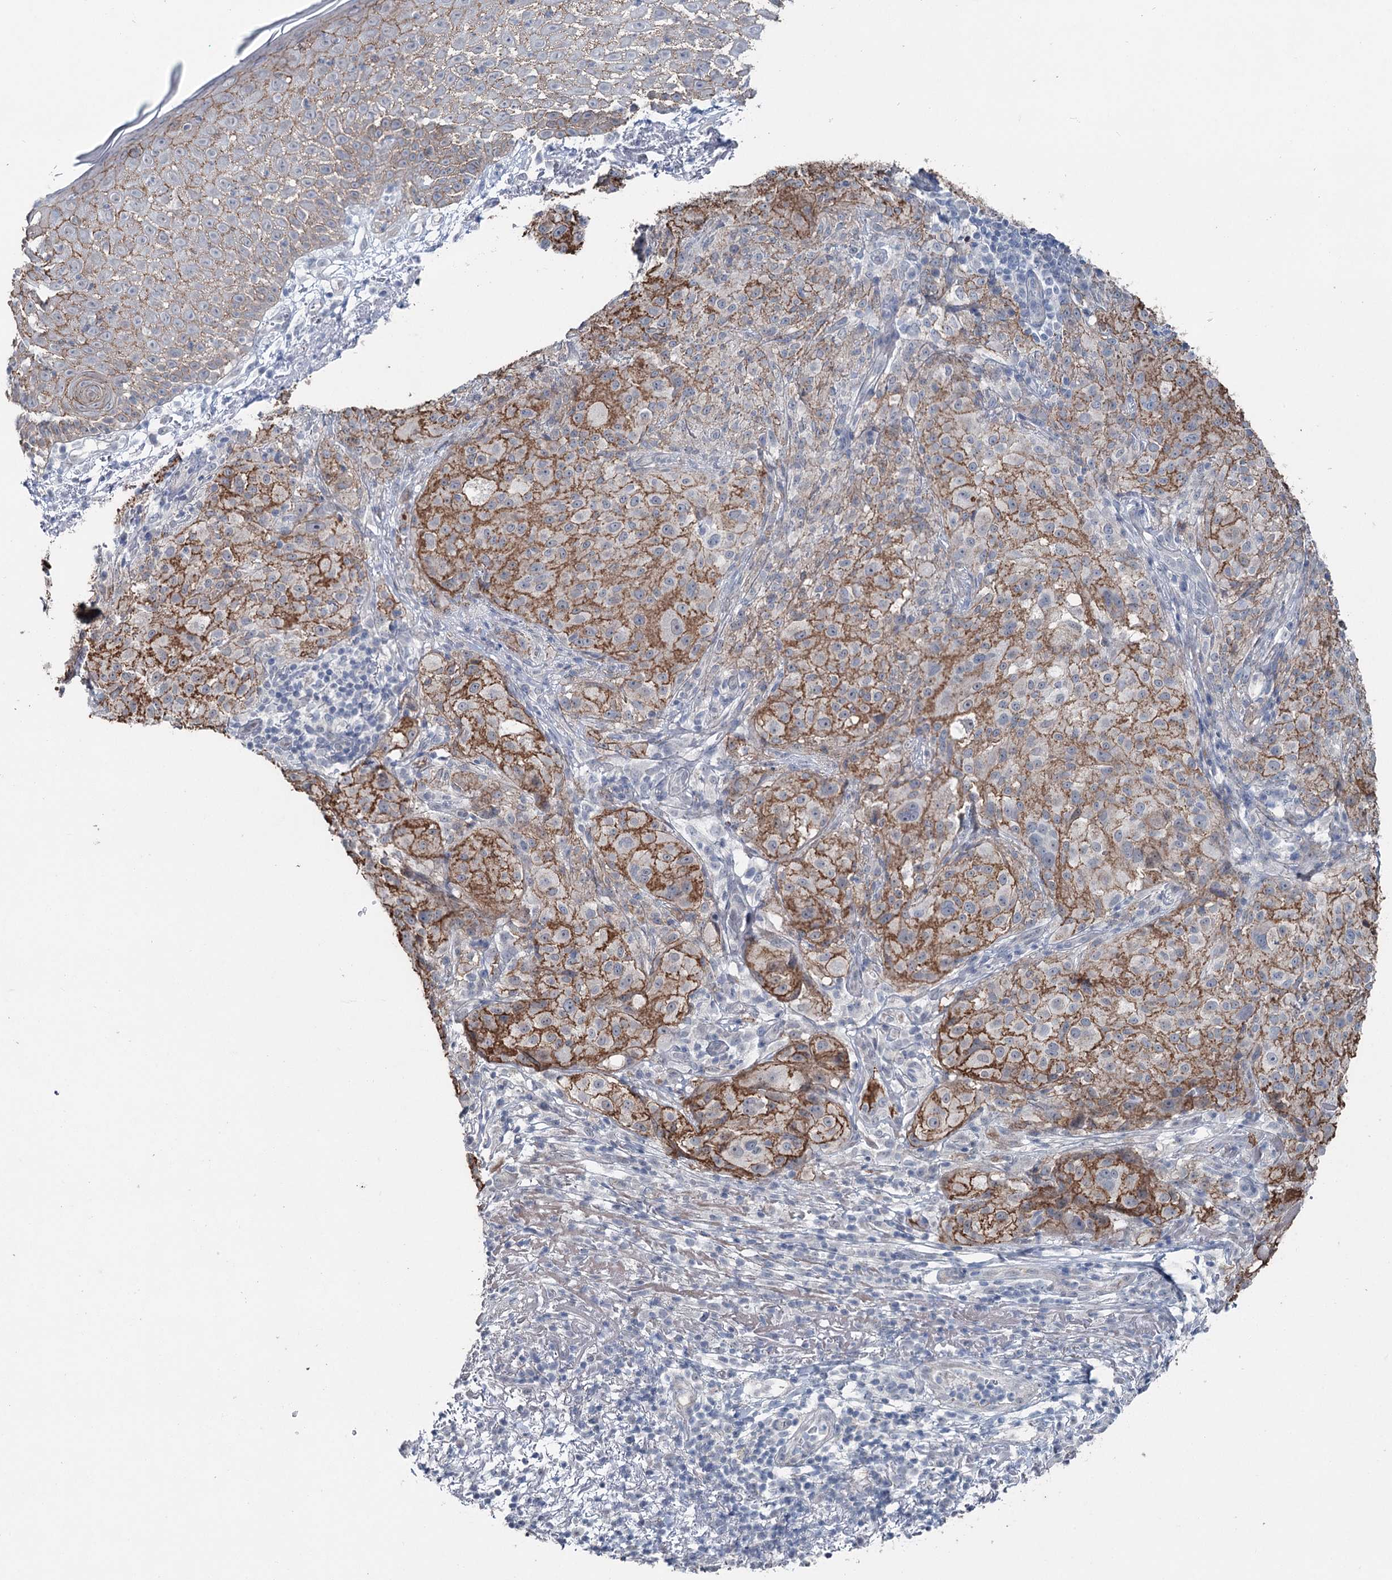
{"staining": {"intensity": "strong", "quantity": ">75%", "location": "cytoplasmic/membranous"}, "tissue": "melanoma", "cell_type": "Tumor cells", "image_type": "cancer", "snomed": [{"axis": "morphology", "description": "Necrosis, NOS"}, {"axis": "morphology", "description": "Malignant melanoma, NOS"}, {"axis": "topography", "description": "Skin"}], "caption": "This is a photomicrograph of immunohistochemistry staining of melanoma, which shows strong positivity in the cytoplasmic/membranous of tumor cells.", "gene": "FAM120B", "patient": {"sex": "female", "age": 87}}